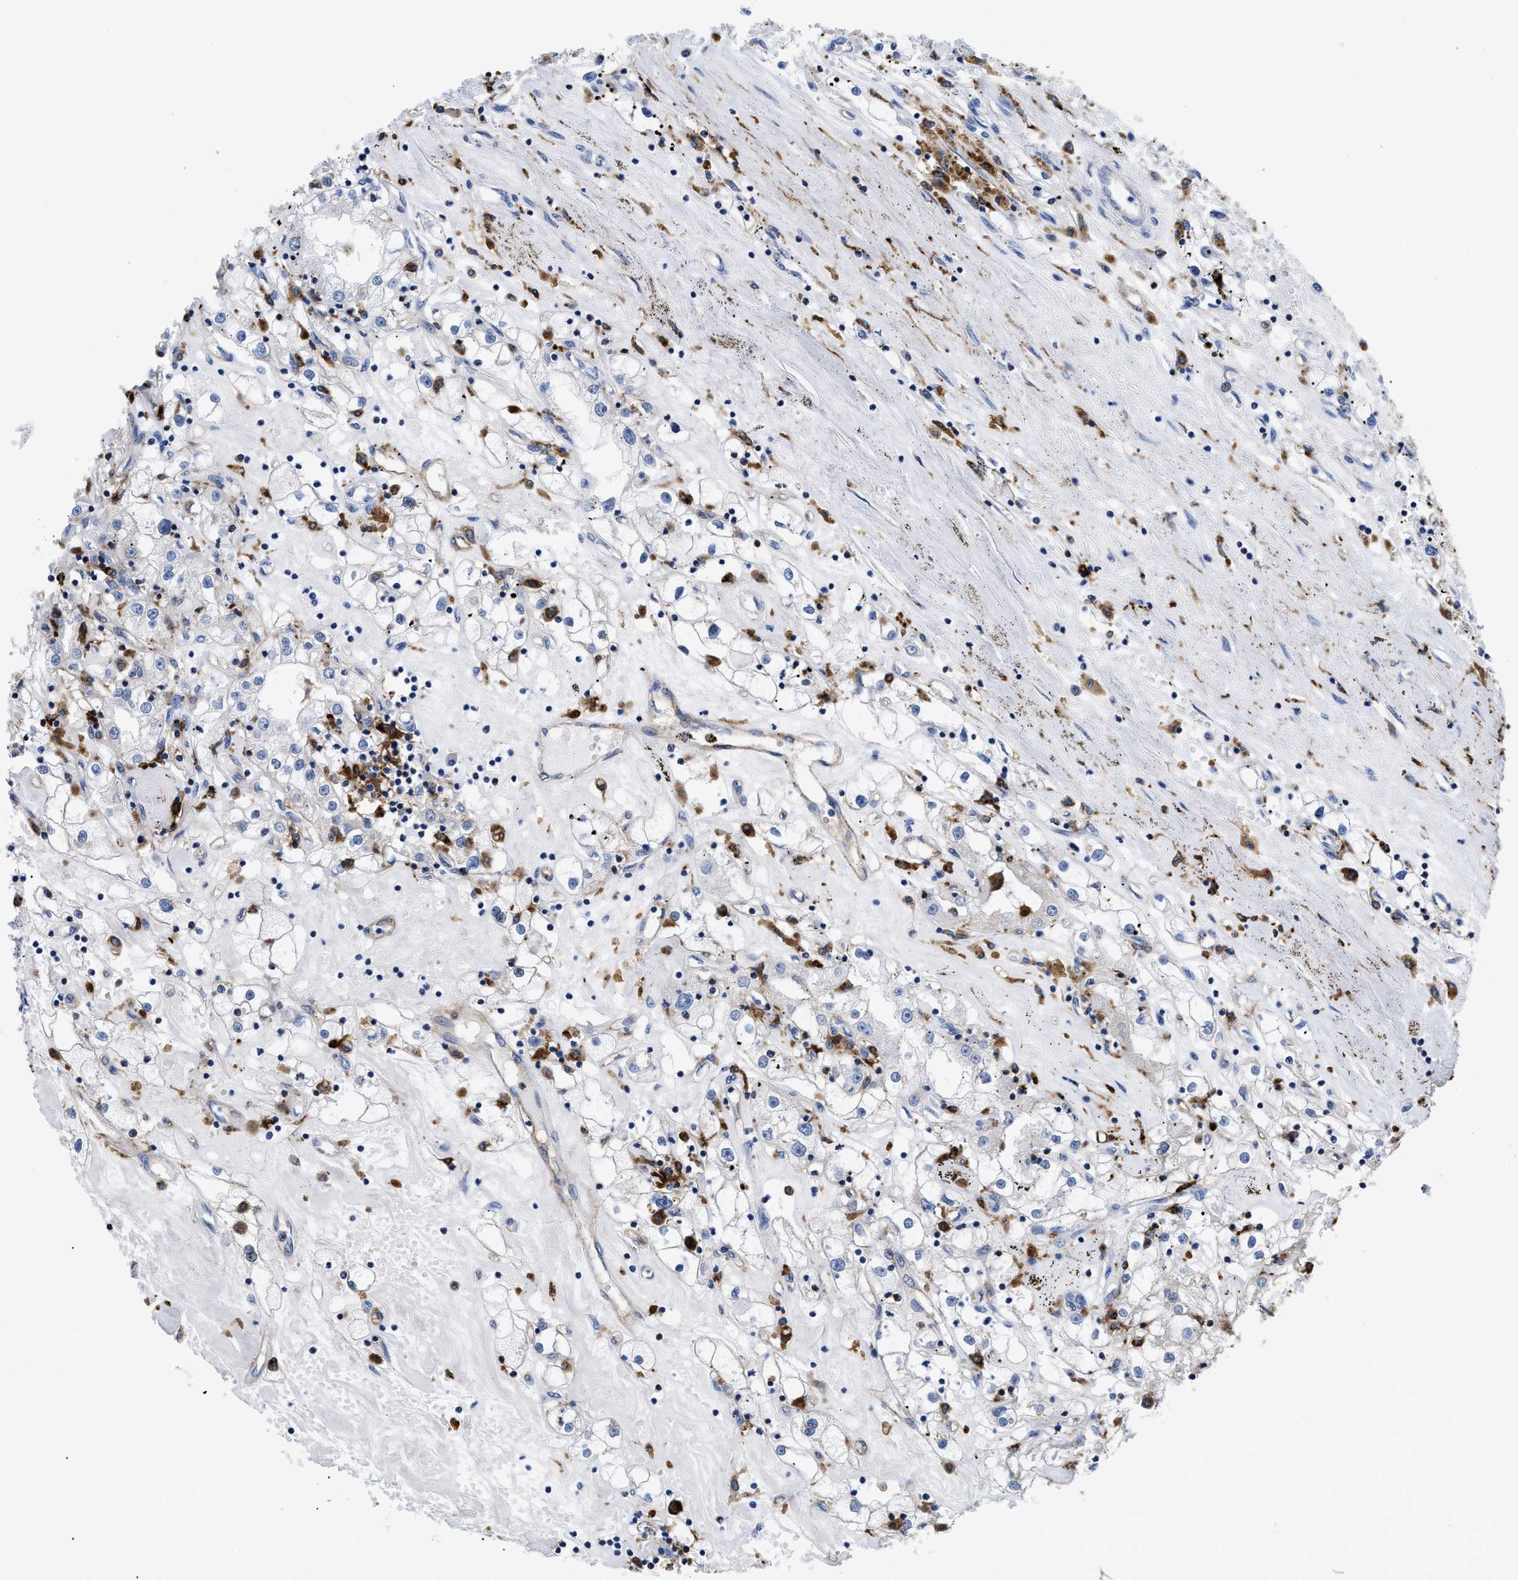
{"staining": {"intensity": "negative", "quantity": "none", "location": "none"}, "tissue": "renal cancer", "cell_type": "Tumor cells", "image_type": "cancer", "snomed": [{"axis": "morphology", "description": "Adenocarcinoma, NOS"}, {"axis": "topography", "description": "Kidney"}], "caption": "Micrograph shows no significant protein expression in tumor cells of renal cancer. (Stains: DAB (3,3'-diaminobenzidine) IHC with hematoxylin counter stain, Microscopy: brightfield microscopy at high magnification).", "gene": "HLA-DPA1", "patient": {"sex": "male", "age": 56}}